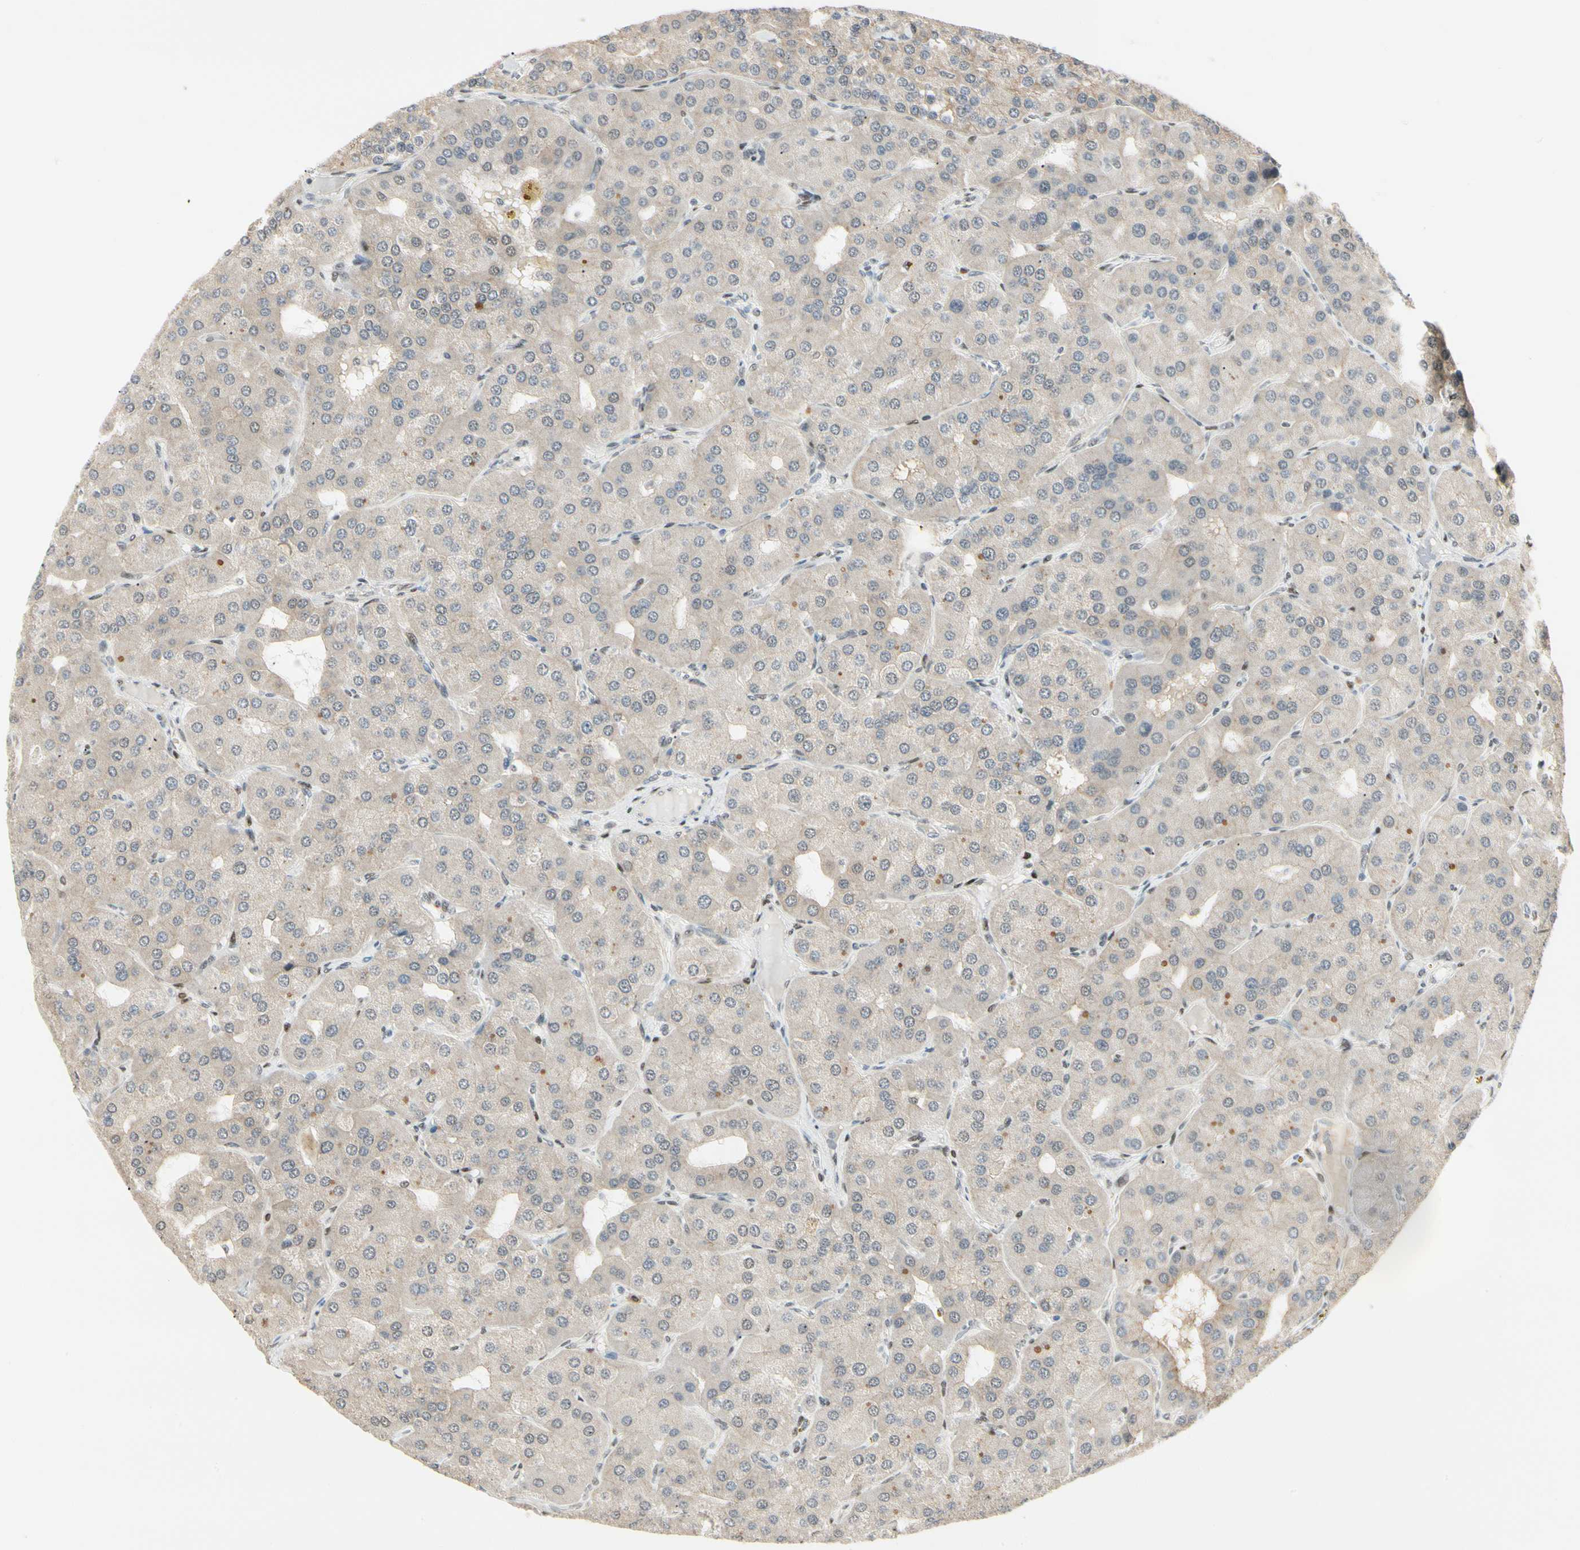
{"staining": {"intensity": "moderate", "quantity": ">75%", "location": "cytoplasmic/membranous"}, "tissue": "parathyroid gland", "cell_type": "Glandular cells", "image_type": "normal", "snomed": [{"axis": "morphology", "description": "Normal tissue, NOS"}, {"axis": "morphology", "description": "Adenoma, NOS"}, {"axis": "topography", "description": "Parathyroid gland"}], "caption": "Moderate cytoplasmic/membranous positivity is present in about >75% of glandular cells in benign parathyroid gland. (IHC, brightfield microscopy, high magnification).", "gene": "ATXN1", "patient": {"sex": "female", "age": 86}}